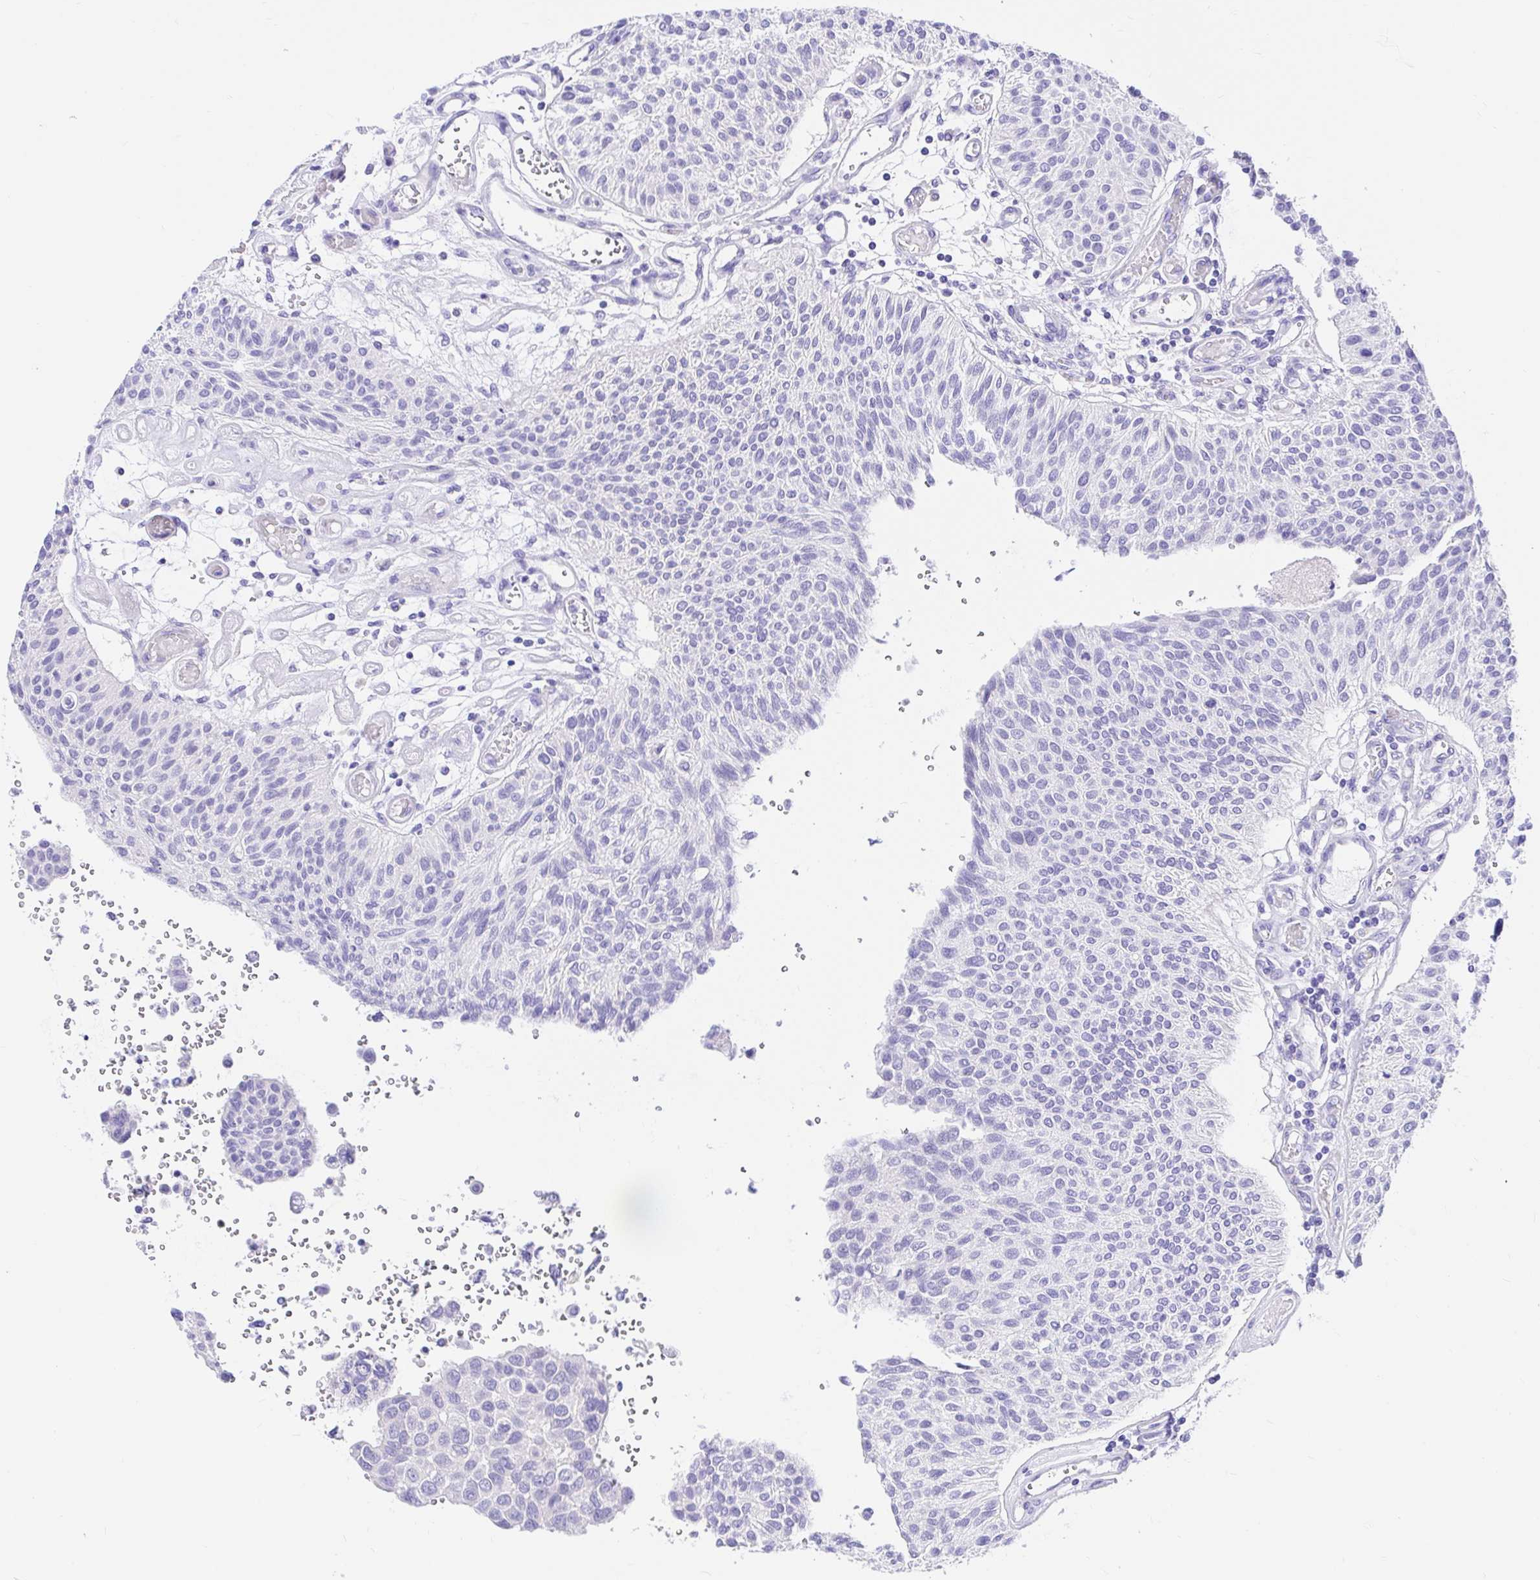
{"staining": {"intensity": "negative", "quantity": "none", "location": "none"}, "tissue": "urothelial cancer", "cell_type": "Tumor cells", "image_type": "cancer", "snomed": [{"axis": "morphology", "description": "Urothelial carcinoma, NOS"}, {"axis": "topography", "description": "Urinary bladder"}], "caption": "Tumor cells are negative for protein expression in human transitional cell carcinoma.", "gene": "BACE2", "patient": {"sex": "male", "age": 55}}